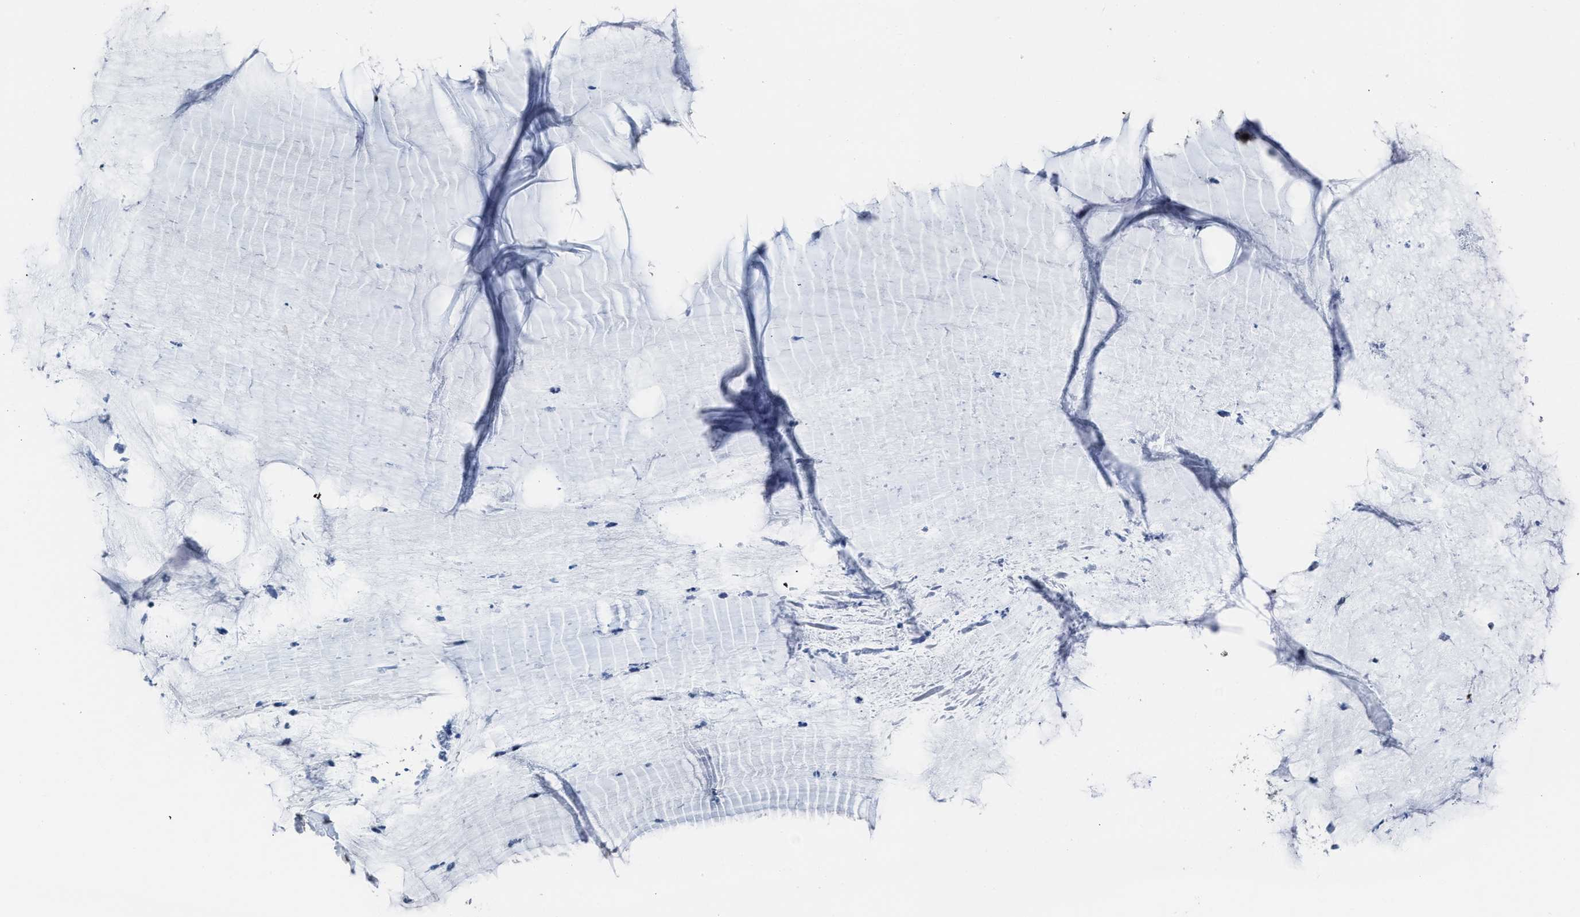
{"staining": {"intensity": "moderate", "quantity": ">75%", "location": "nuclear"}, "tissue": "cervix", "cell_type": "Glandular cells", "image_type": "normal", "snomed": [{"axis": "morphology", "description": "Normal tissue, NOS"}, {"axis": "topography", "description": "Cervix"}], "caption": "Protein staining of benign cervix exhibits moderate nuclear staining in about >75% of glandular cells. (DAB (3,3'-diaminobenzidine) IHC, brown staining for protein, blue staining for nuclei).", "gene": "TERF2IP", "patient": {"sex": "female", "age": 77}}